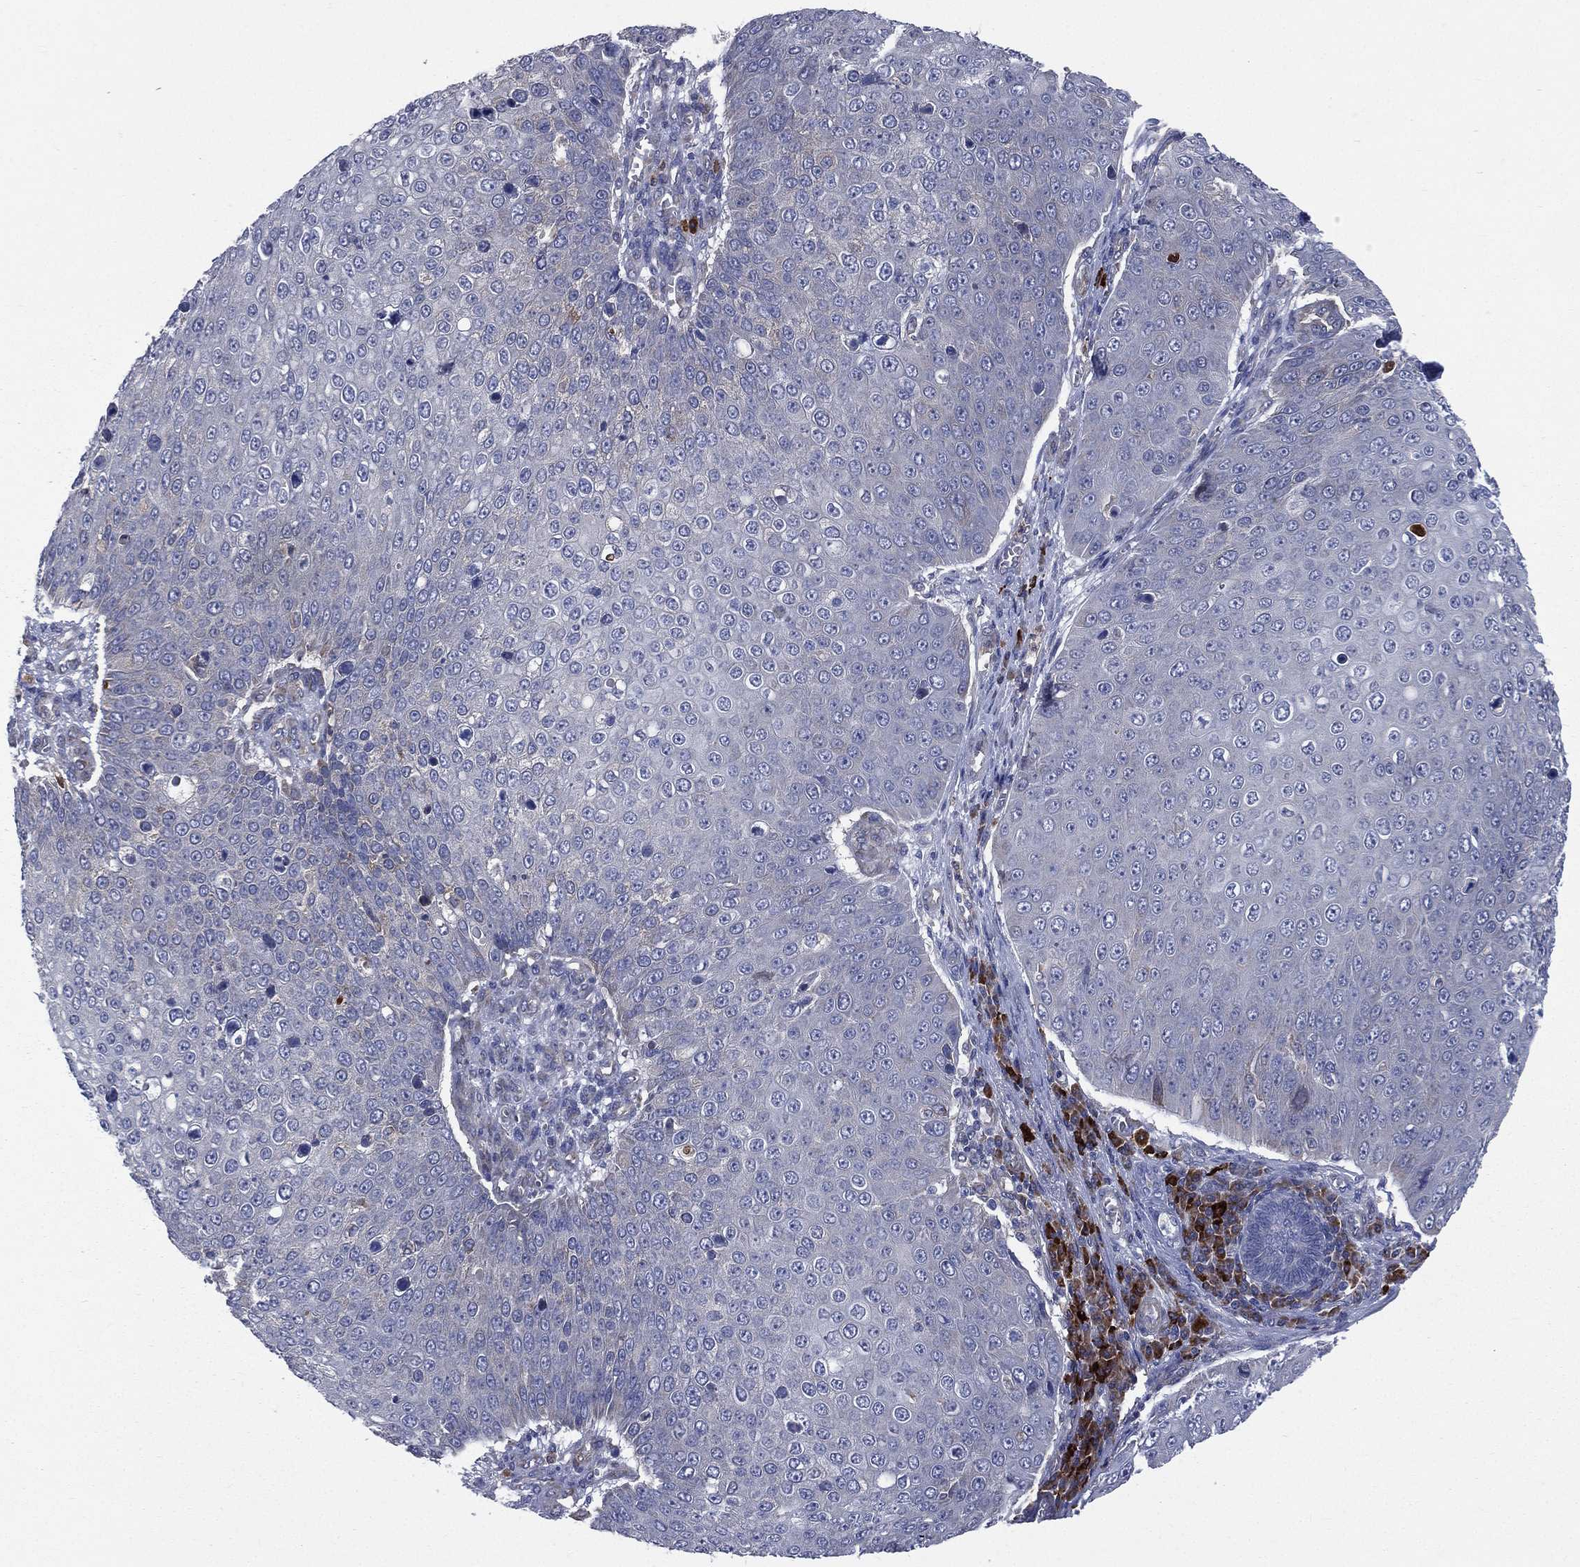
{"staining": {"intensity": "negative", "quantity": "none", "location": "none"}, "tissue": "skin cancer", "cell_type": "Tumor cells", "image_type": "cancer", "snomed": [{"axis": "morphology", "description": "Squamous cell carcinoma, NOS"}, {"axis": "topography", "description": "Skin"}], "caption": "Human skin cancer (squamous cell carcinoma) stained for a protein using immunohistochemistry (IHC) exhibits no staining in tumor cells.", "gene": "CCDC159", "patient": {"sex": "male", "age": 71}}